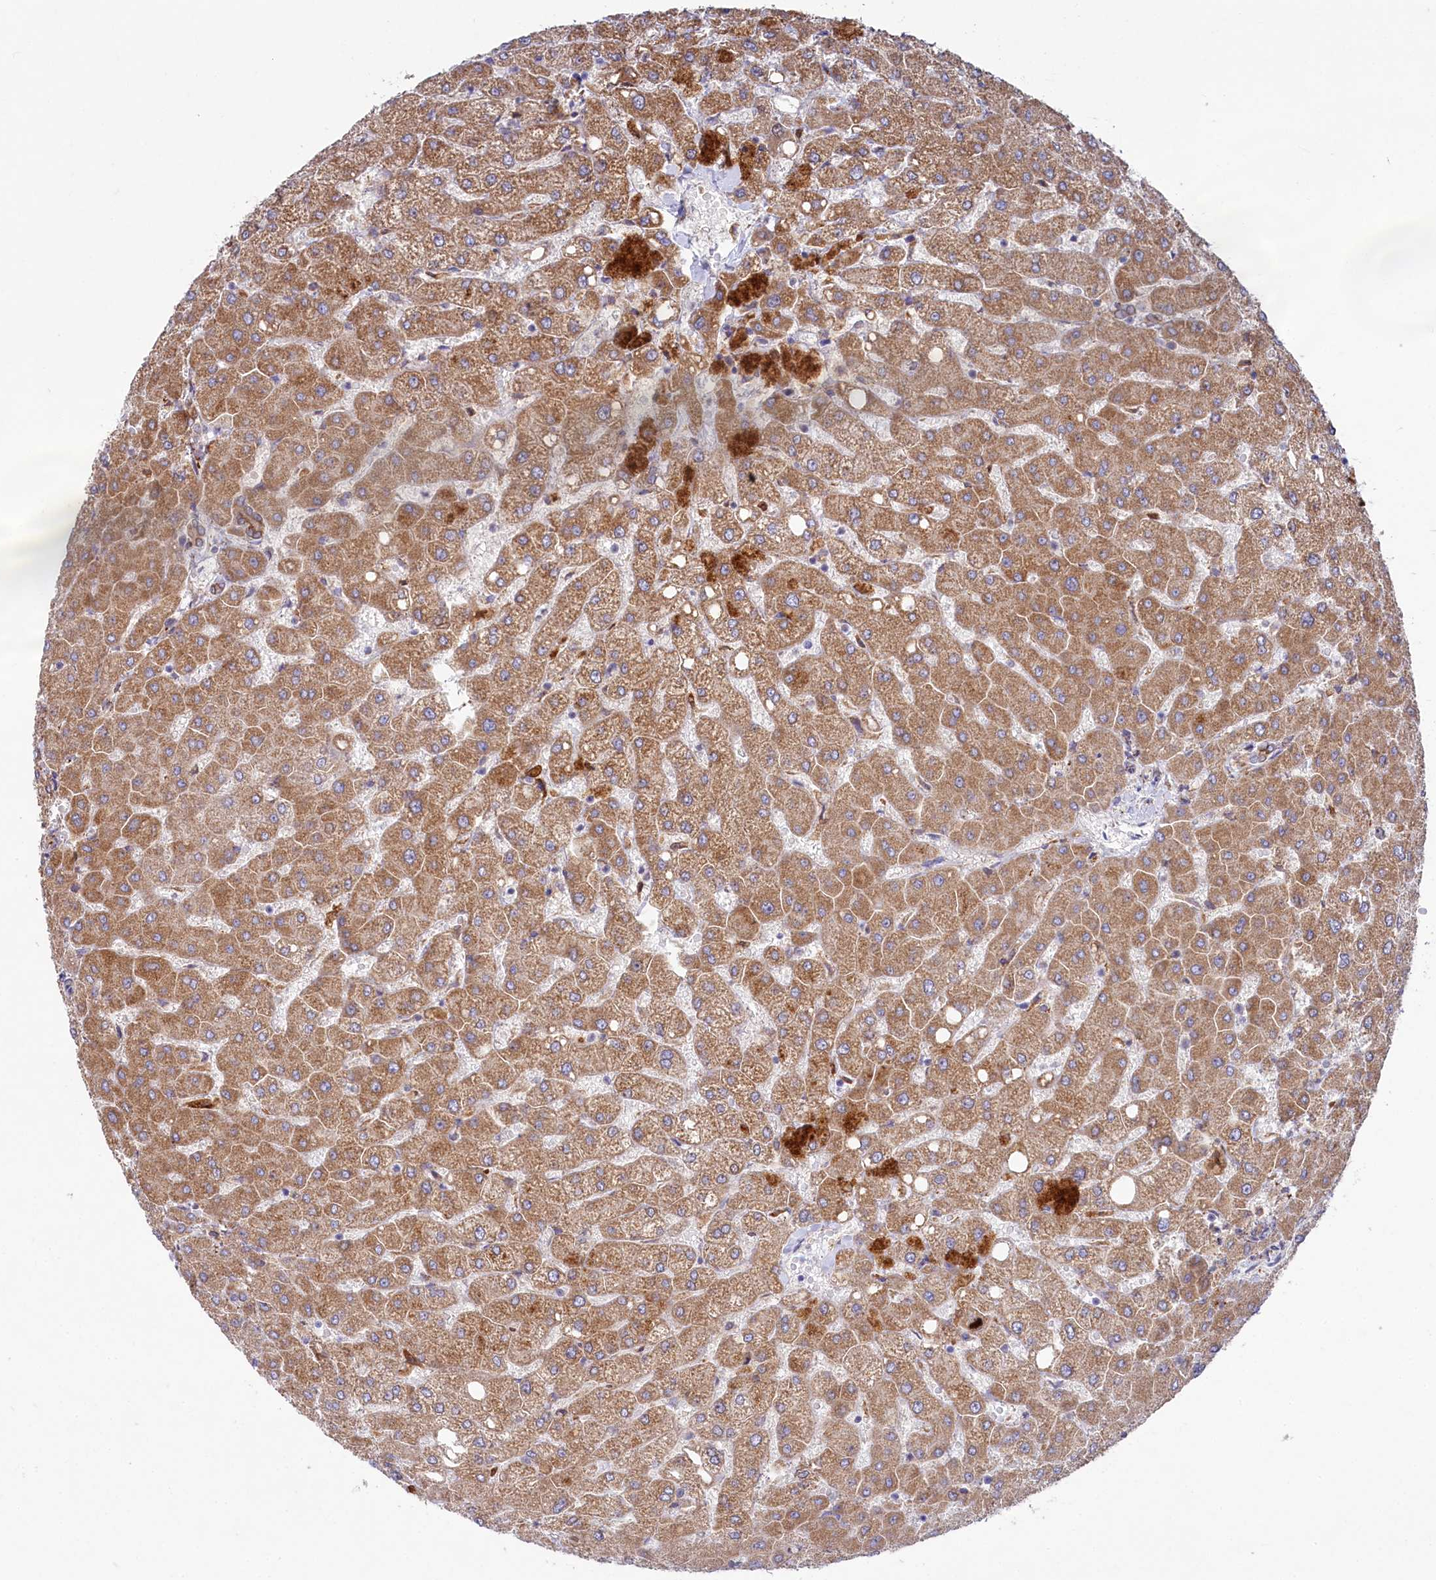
{"staining": {"intensity": "weak", "quantity": ">75%", "location": "cytoplasmic/membranous"}, "tissue": "liver", "cell_type": "Cholangiocytes", "image_type": "normal", "snomed": [{"axis": "morphology", "description": "Normal tissue, NOS"}, {"axis": "topography", "description": "Liver"}], "caption": "Immunohistochemical staining of benign liver demonstrates low levels of weak cytoplasmic/membranous positivity in about >75% of cholangiocytes.", "gene": "CHID1", "patient": {"sex": "female", "age": 54}}